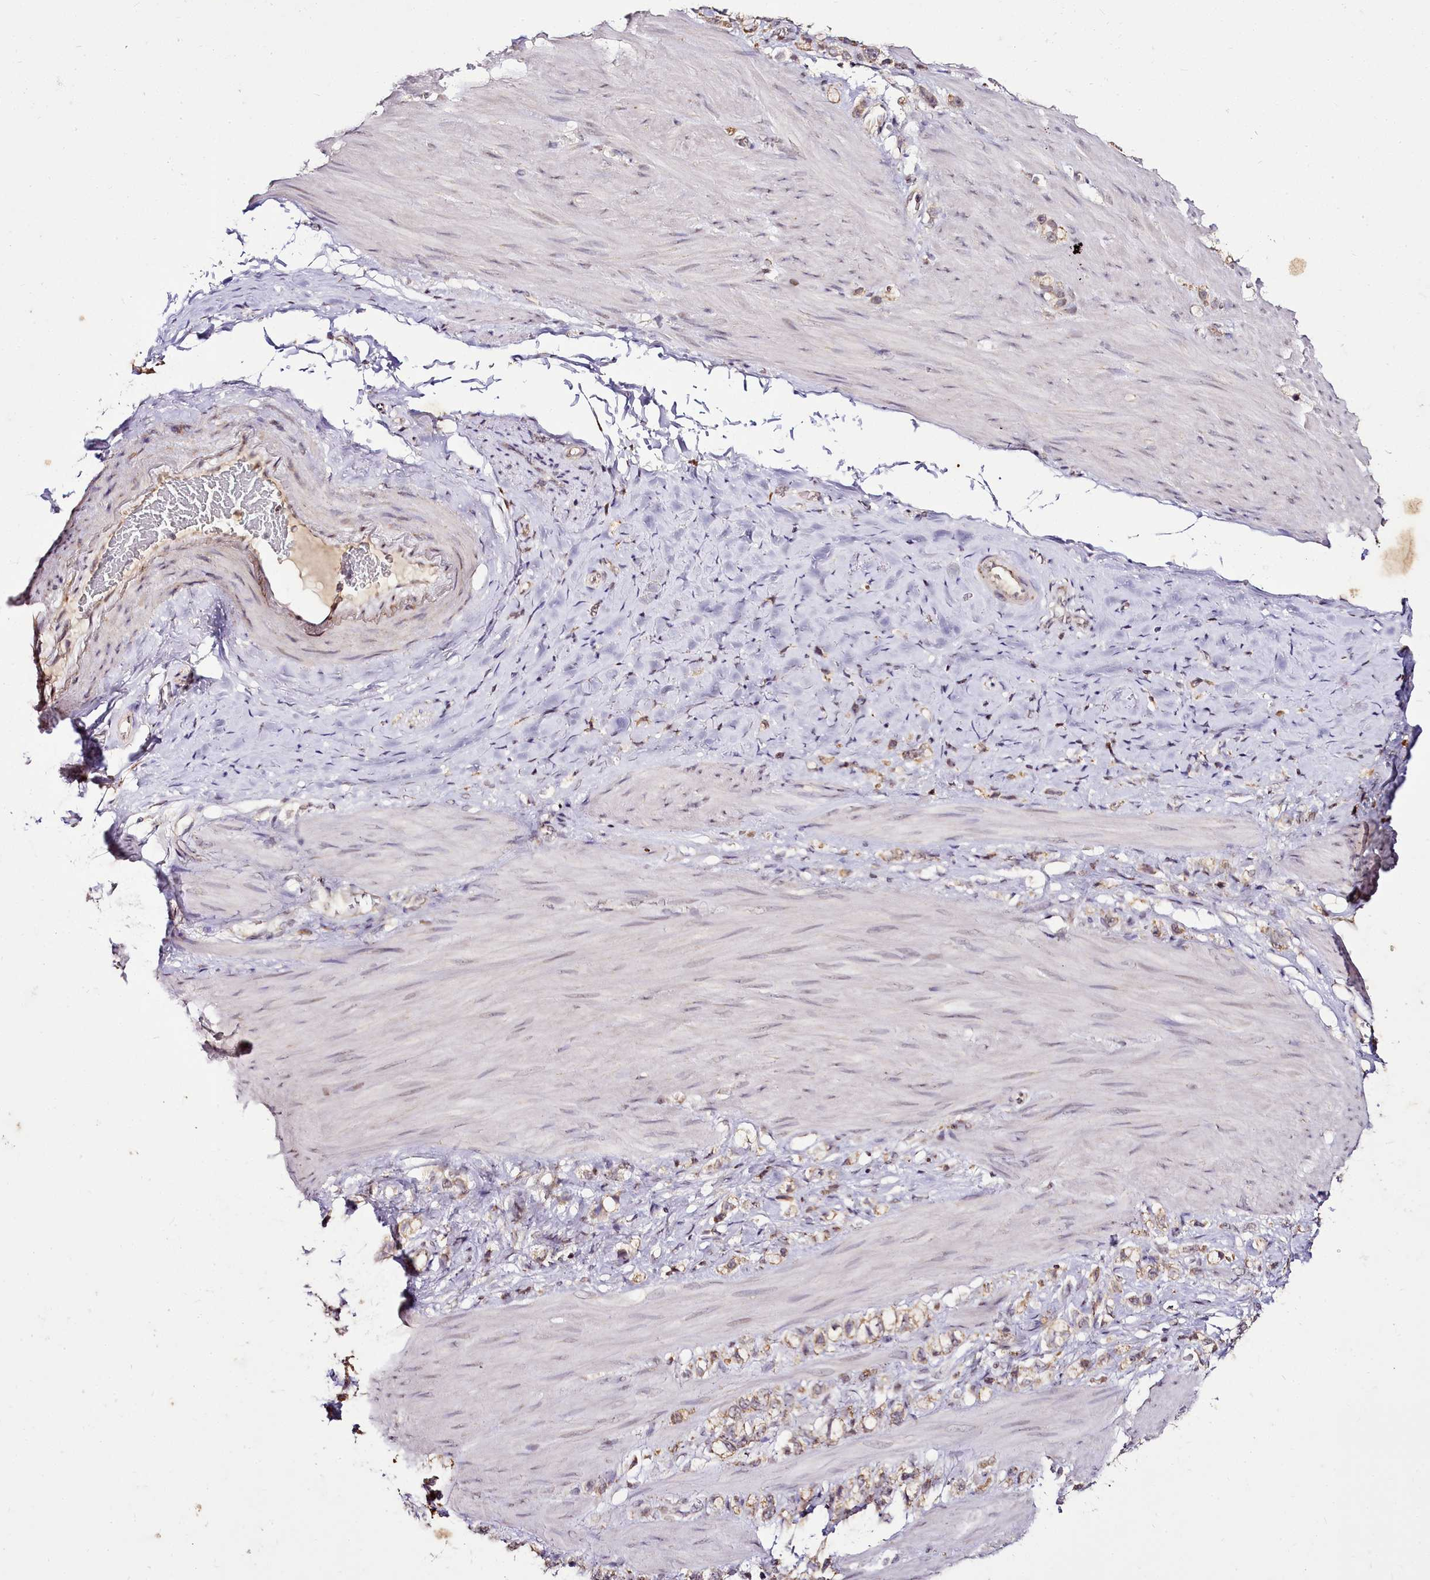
{"staining": {"intensity": "weak", "quantity": ">75%", "location": "cytoplasmic/membranous"}, "tissue": "stomach cancer", "cell_type": "Tumor cells", "image_type": "cancer", "snomed": [{"axis": "morphology", "description": "Adenocarcinoma, NOS"}, {"axis": "topography", "description": "Stomach"}], "caption": "Adenocarcinoma (stomach) stained with immunohistochemistry reveals weak cytoplasmic/membranous positivity in about >75% of tumor cells.", "gene": "EDIL3", "patient": {"sex": "female", "age": 65}}